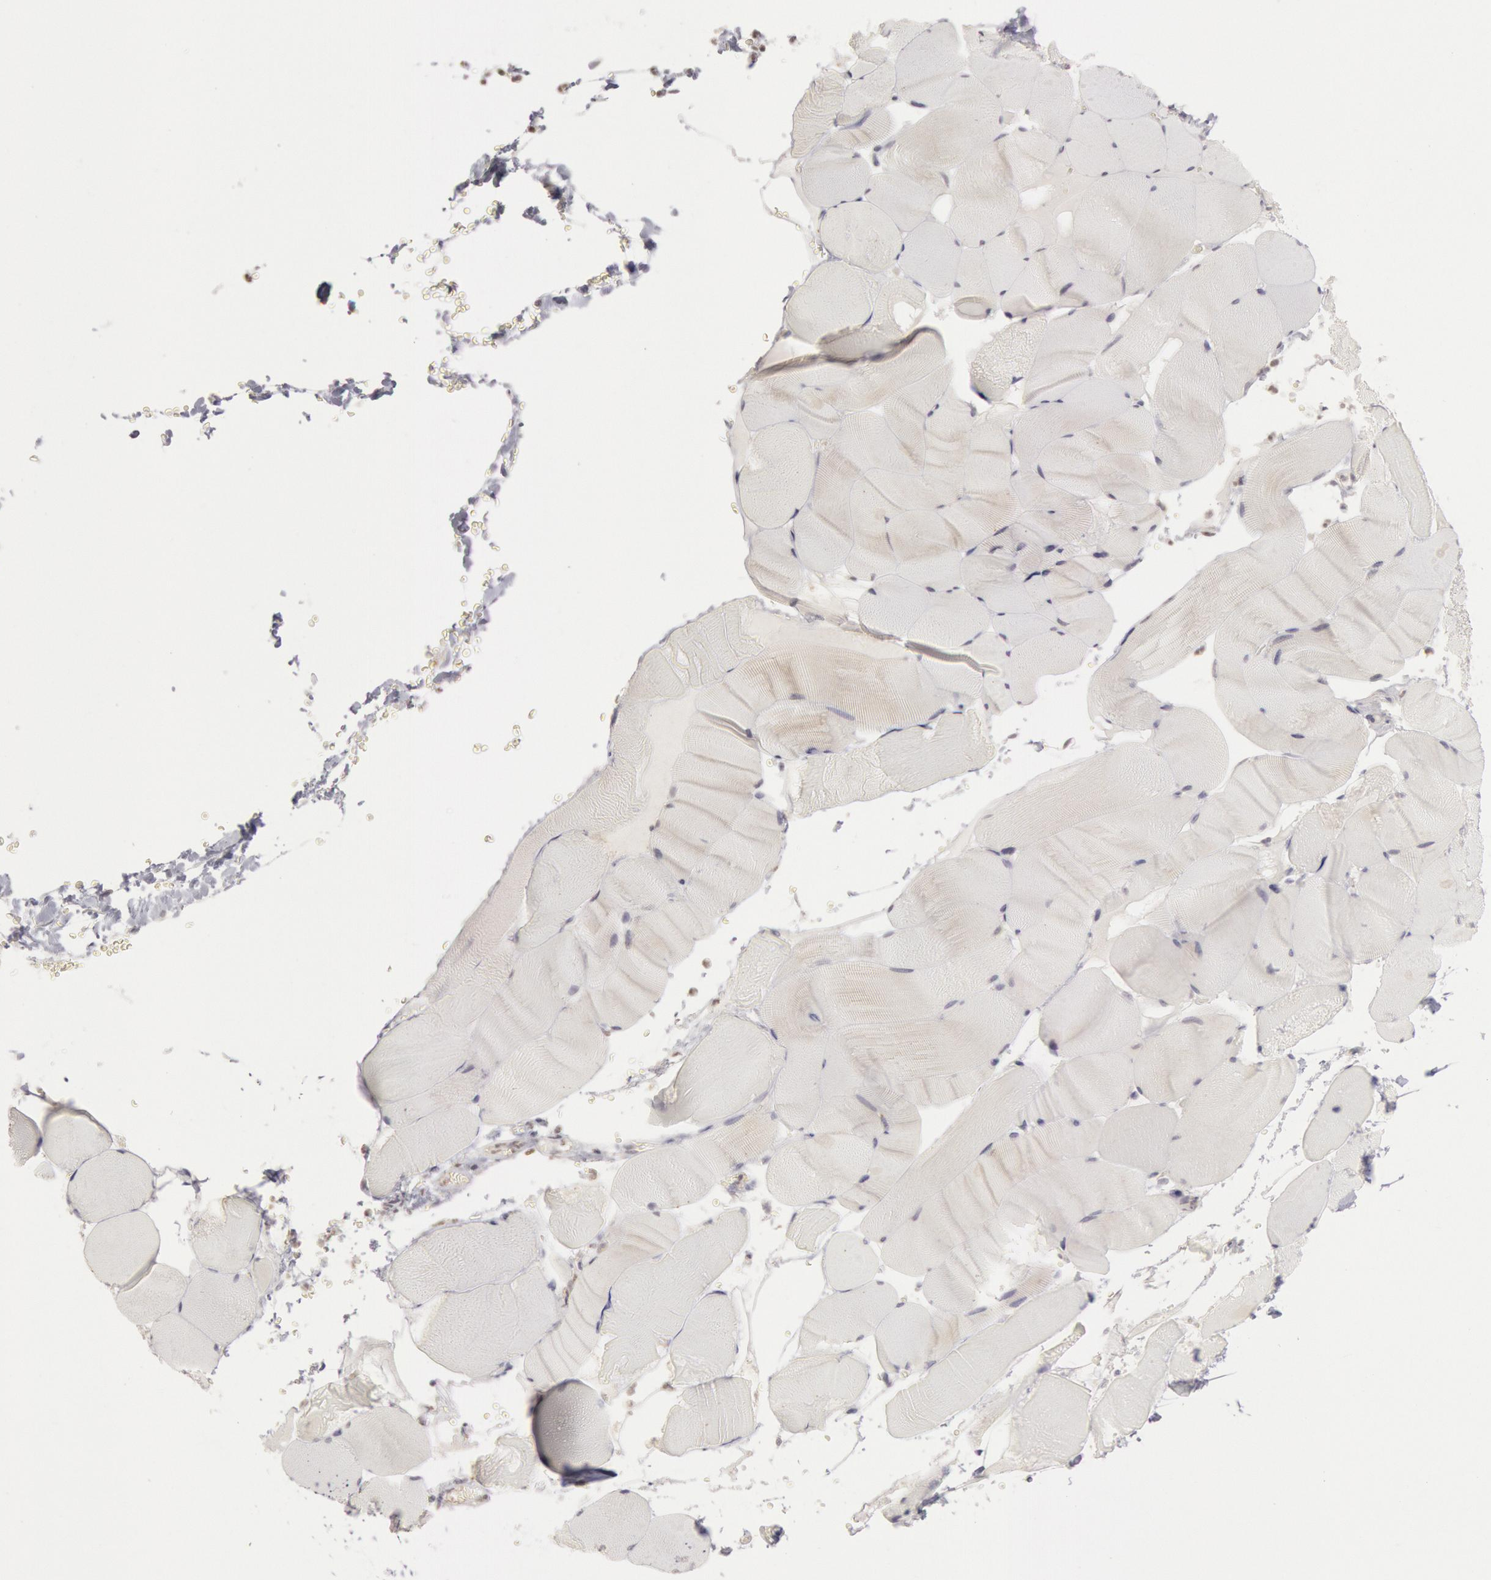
{"staining": {"intensity": "negative", "quantity": "none", "location": "none"}, "tissue": "skeletal muscle", "cell_type": "Myocytes", "image_type": "normal", "snomed": [{"axis": "morphology", "description": "Normal tissue, NOS"}, {"axis": "topography", "description": "Skeletal muscle"}], "caption": "This is an IHC micrograph of benign skeletal muscle. There is no positivity in myocytes.", "gene": "RIMBP3B", "patient": {"sex": "male", "age": 62}}